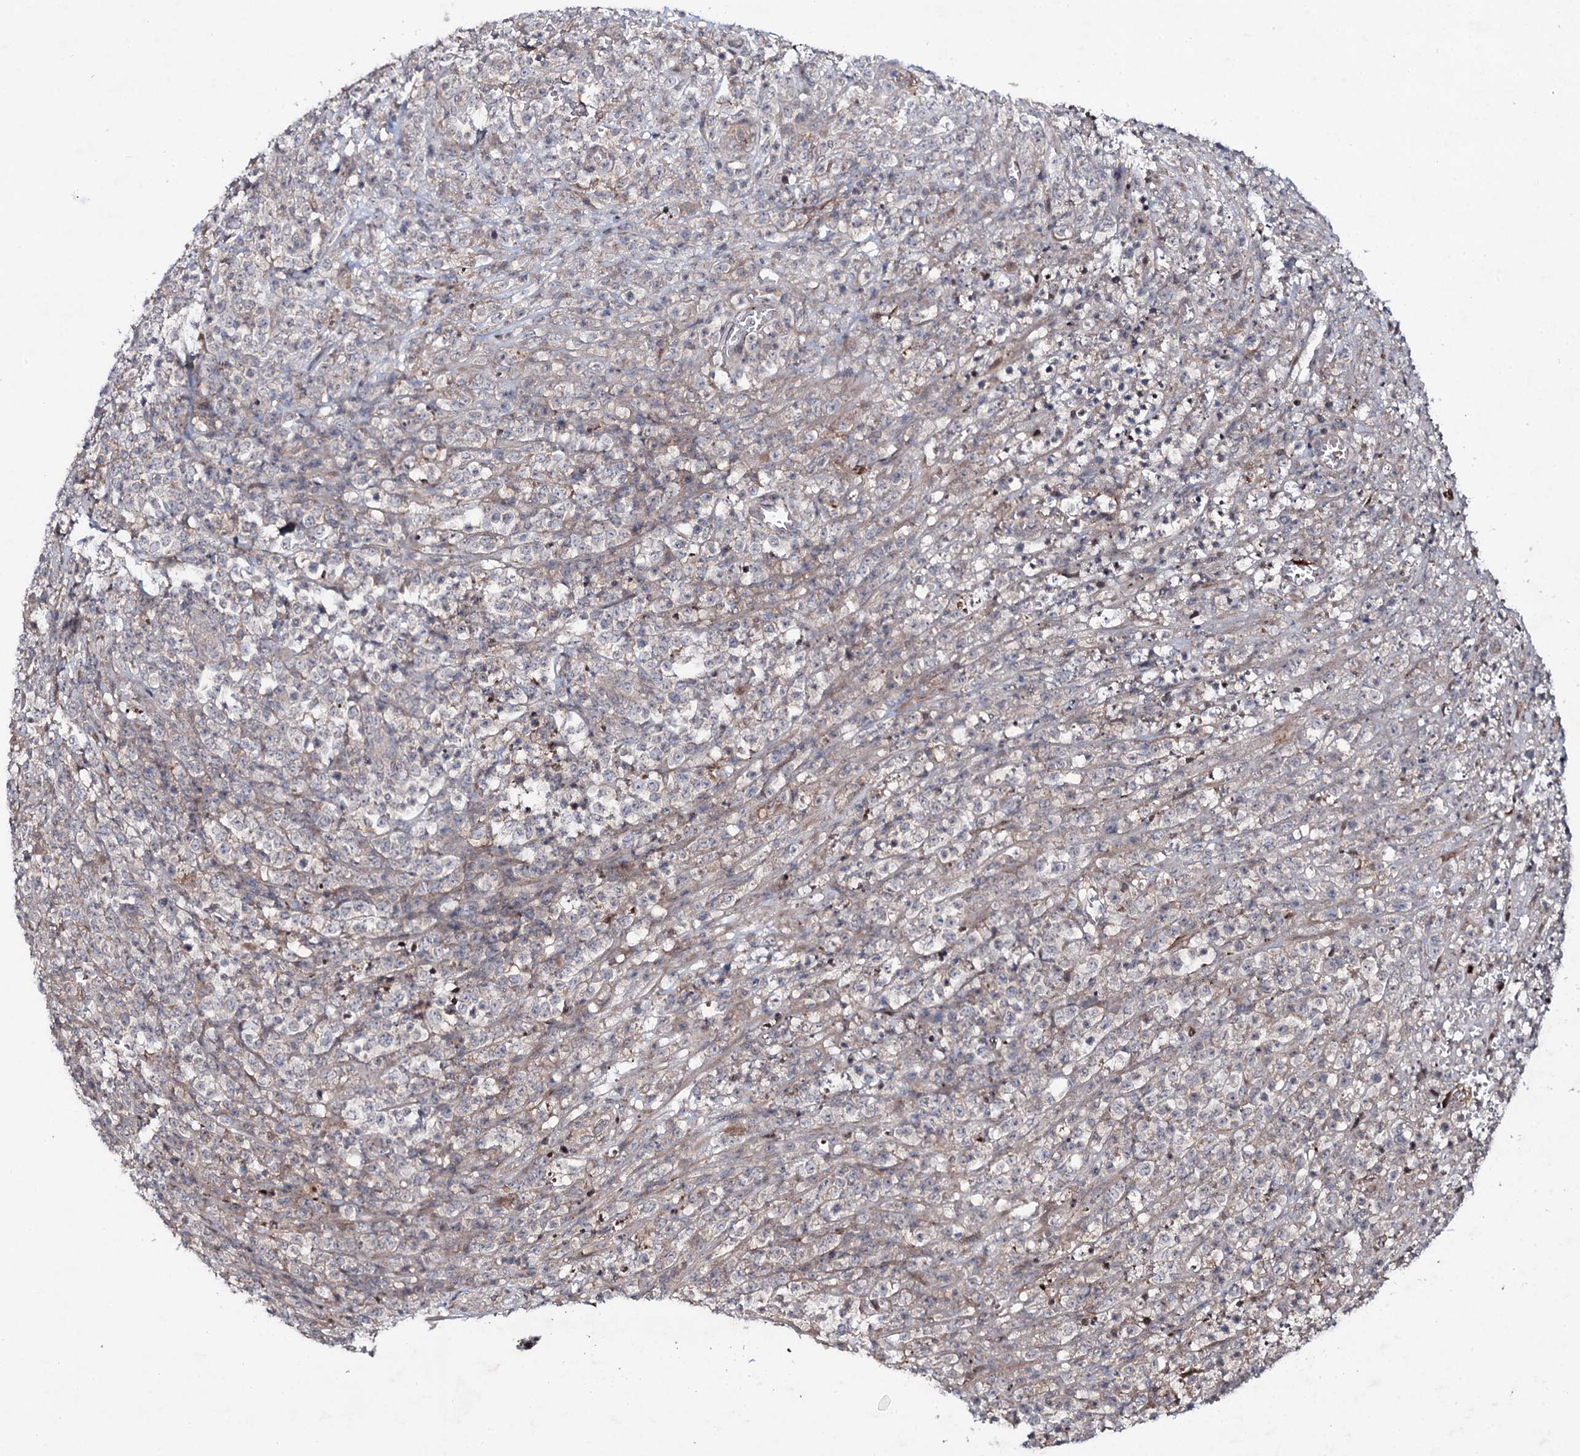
{"staining": {"intensity": "weak", "quantity": "25%-75%", "location": "cytoplasmic/membranous"}, "tissue": "lymphoma", "cell_type": "Tumor cells", "image_type": "cancer", "snomed": [{"axis": "morphology", "description": "Malignant lymphoma, non-Hodgkin's type, High grade"}, {"axis": "topography", "description": "Colon"}], "caption": "This micrograph demonstrates immunohistochemistry (IHC) staining of malignant lymphoma, non-Hodgkin's type (high-grade), with low weak cytoplasmic/membranous expression in approximately 25%-75% of tumor cells.", "gene": "SNAP23", "patient": {"sex": "female", "age": 53}}